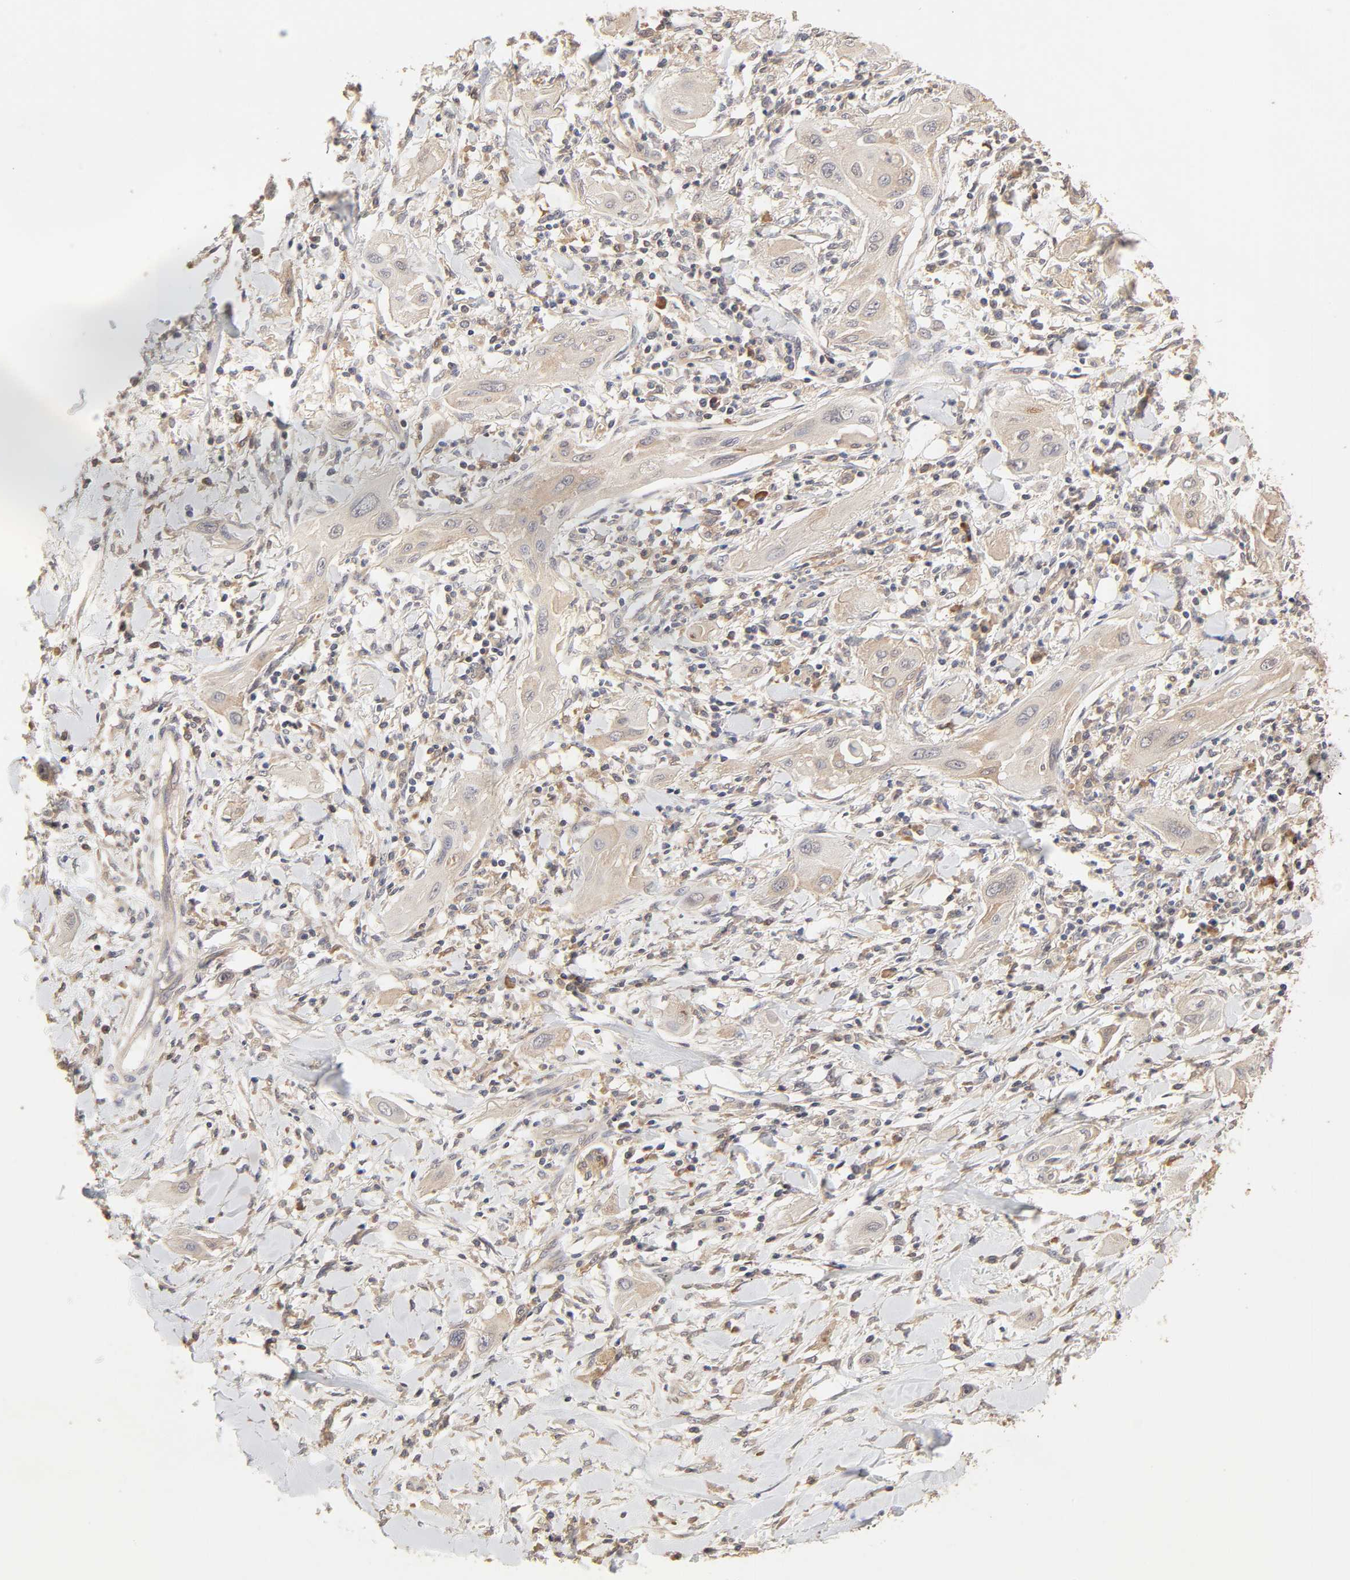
{"staining": {"intensity": "weak", "quantity": ">75%", "location": "cytoplasmic/membranous"}, "tissue": "lung cancer", "cell_type": "Tumor cells", "image_type": "cancer", "snomed": [{"axis": "morphology", "description": "Squamous cell carcinoma, NOS"}, {"axis": "topography", "description": "Lung"}], "caption": "Approximately >75% of tumor cells in lung squamous cell carcinoma show weak cytoplasmic/membranous protein expression as visualized by brown immunohistochemical staining.", "gene": "AP1G2", "patient": {"sex": "female", "age": 47}}